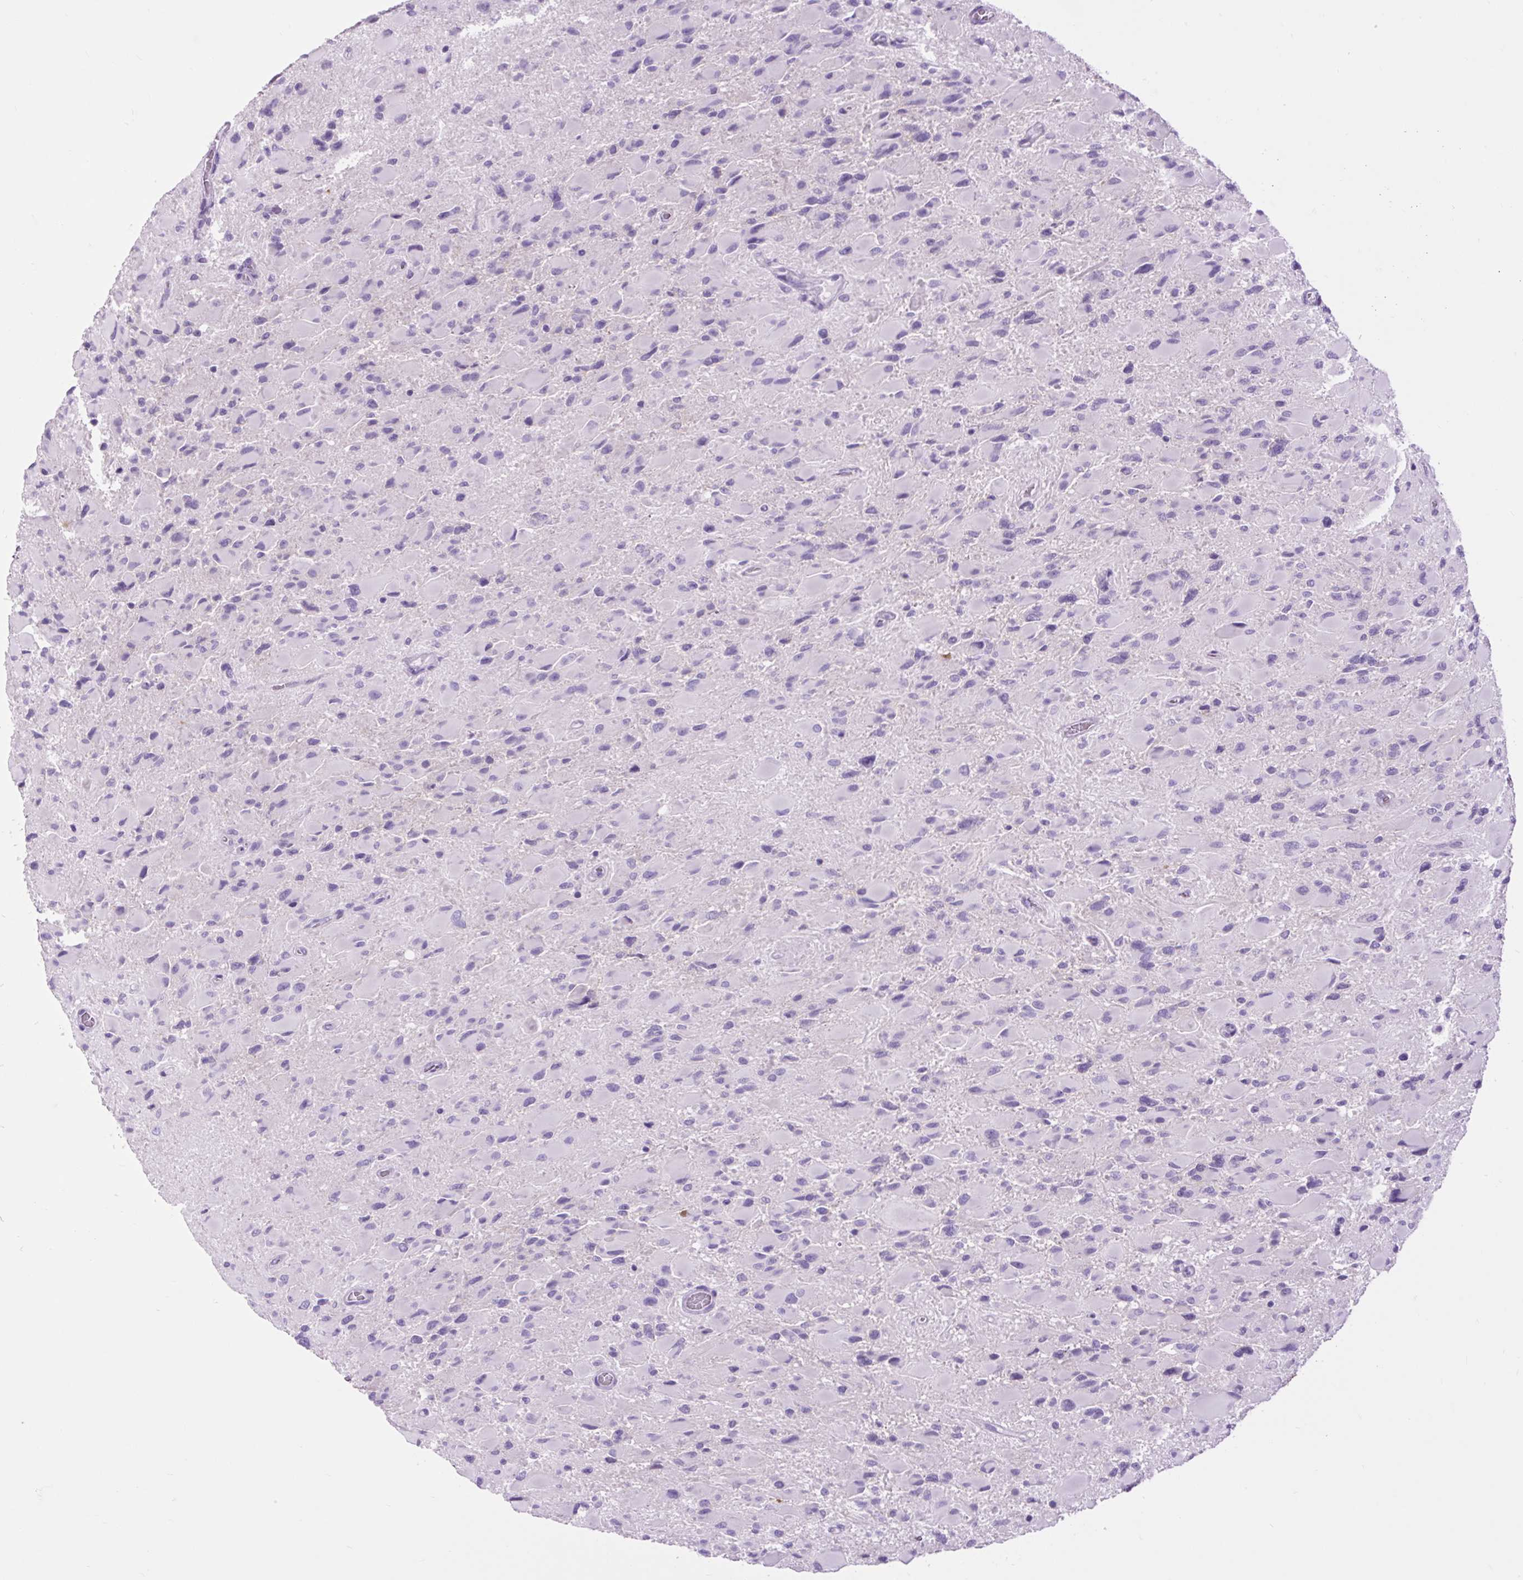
{"staining": {"intensity": "negative", "quantity": "none", "location": "none"}, "tissue": "glioma", "cell_type": "Tumor cells", "image_type": "cancer", "snomed": [{"axis": "morphology", "description": "Glioma, malignant, High grade"}, {"axis": "topography", "description": "Cerebral cortex"}], "caption": "This is an immunohistochemistry (IHC) photomicrograph of human glioma. There is no staining in tumor cells.", "gene": "DPP6", "patient": {"sex": "female", "age": 36}}